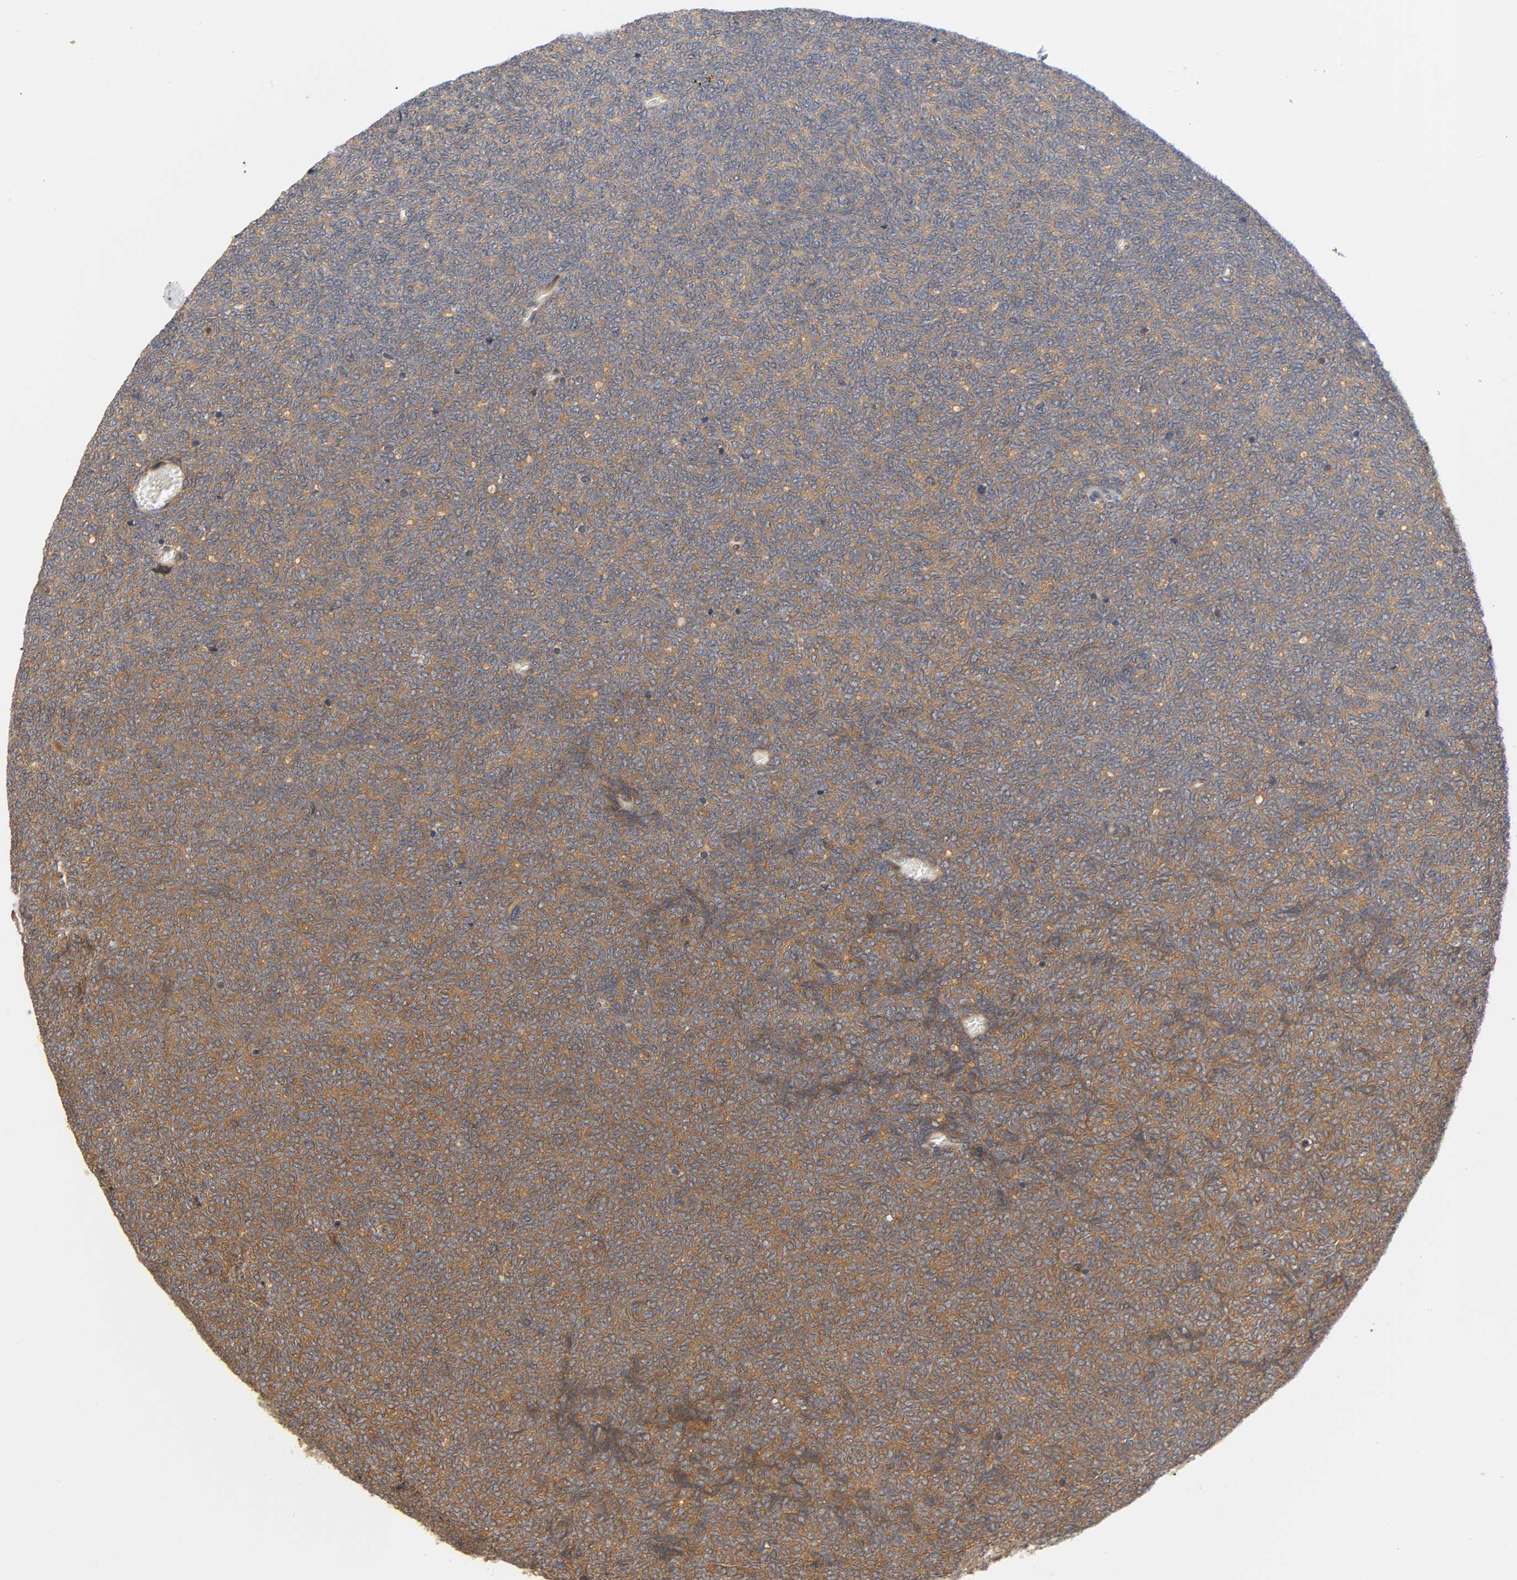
{"staining": {"intensity": "strong", "quantity": ">75%", "location": "cytoplasmic/membranous"}, "tissue": "renal cancer", "cell_type": "Tumor cells", "image_type": "cancer", "snomed": [{"axis": "morphology", "description": "Neoplasm, malignant, NOS"}, {"axis": "topography", "description": "Kidney"}], "caption": "A brown stain shows strong cytoplasmic/membranous positivity of a protein in malignant neoplasm (renal) tumor cells.", "gene": "PRKAB1", "patient": {"sex": "male", "age": 28}}